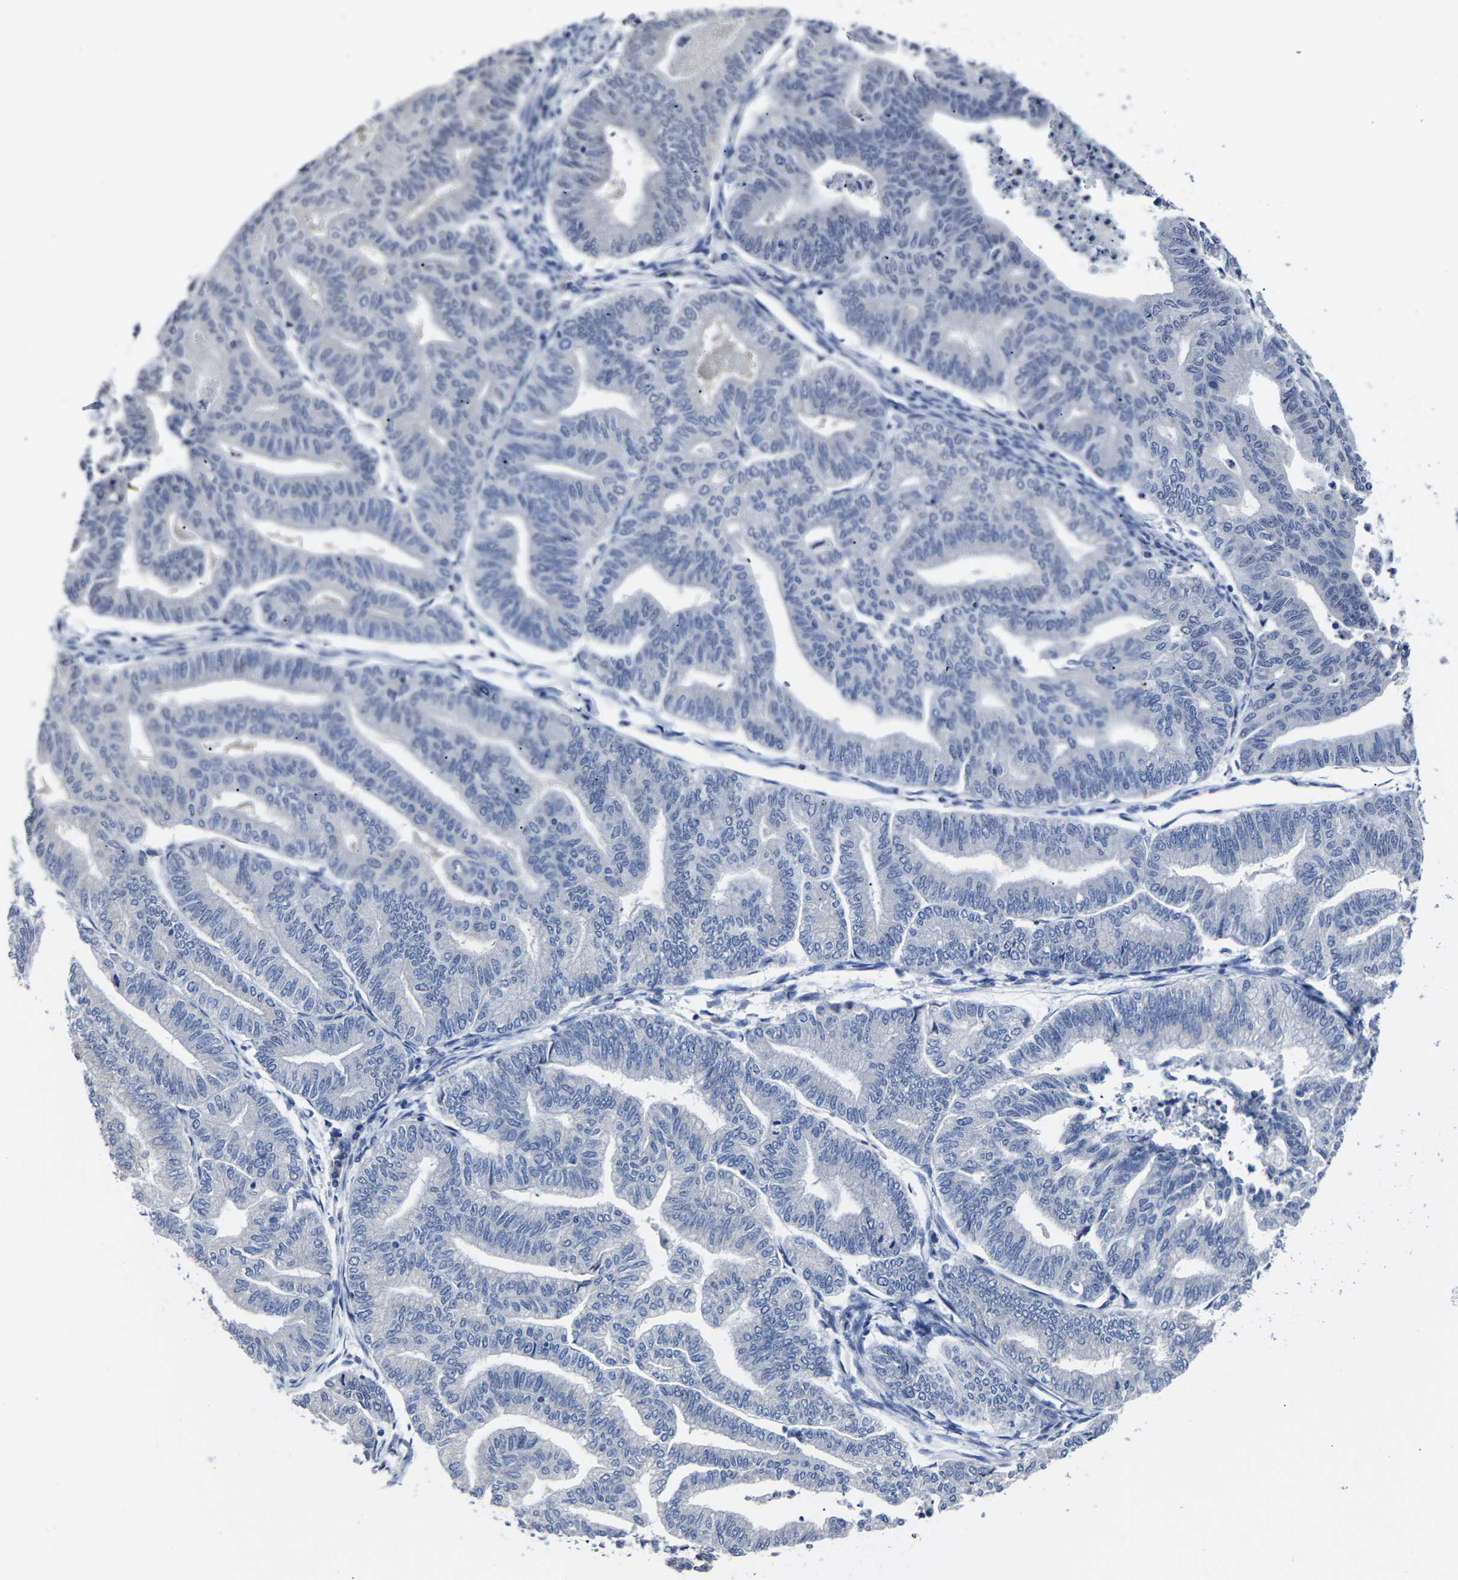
{"staining": {"intensity": "negative", "quantity": "none", "location": "none"}, "tissue": "endometrial cancer", "cell_type": "Tumor cells", "image_type": "cancer", "snomed": [{"axis": "morphology", "description": "Adenocarcinoma, NOS"}, {"axis": "topography", "description": "Endometrium"}], "caption": "Tumor cells are negative for brown protein staining in endometrial cancer.", "gene": "MSANTD4", "patient": {"sex": "female", "age": 79}}